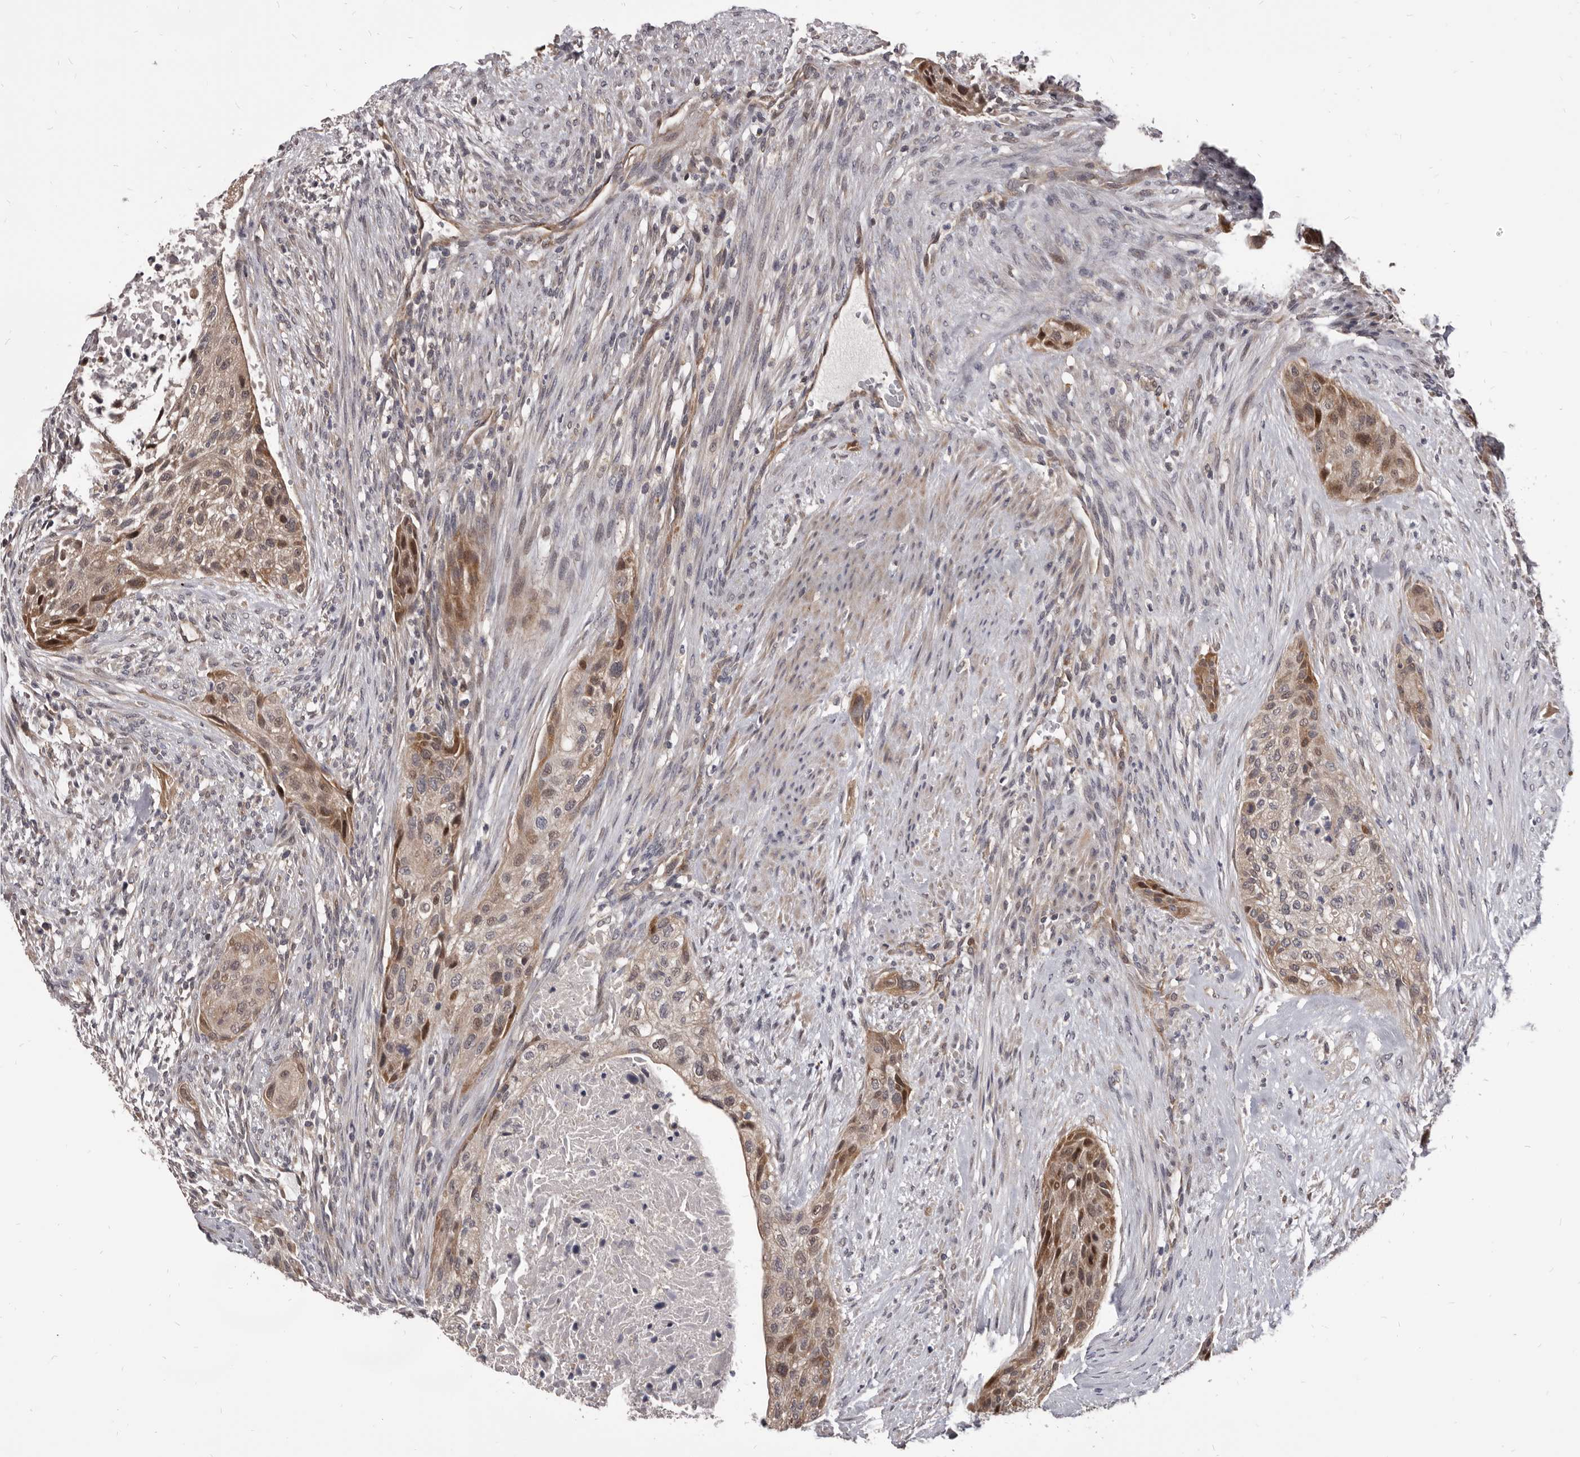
{"staining": {"intensity": "moderate", "quantity": "25%-75%", "location": "cytoplasmic/membranous"}, "tissue": "urothelial cancer", "cell_type": "Tumor cells", "image_type": "cancer", "snomed": [{"axis": "morphology", "description": "Urothelial carcinoma, High grade"}, {"axis": "topography", "description": "Urinary bladder"}], "caption": "A histopathology image showing moderate cytoplasmic/membranous positivity in about 25%-75% of tumor cells in urothelial cancer, as visualized by brown immunohistochemical staining.", "gene": "MAP3K14", "patient": {"sex": "male", "age": 35}}